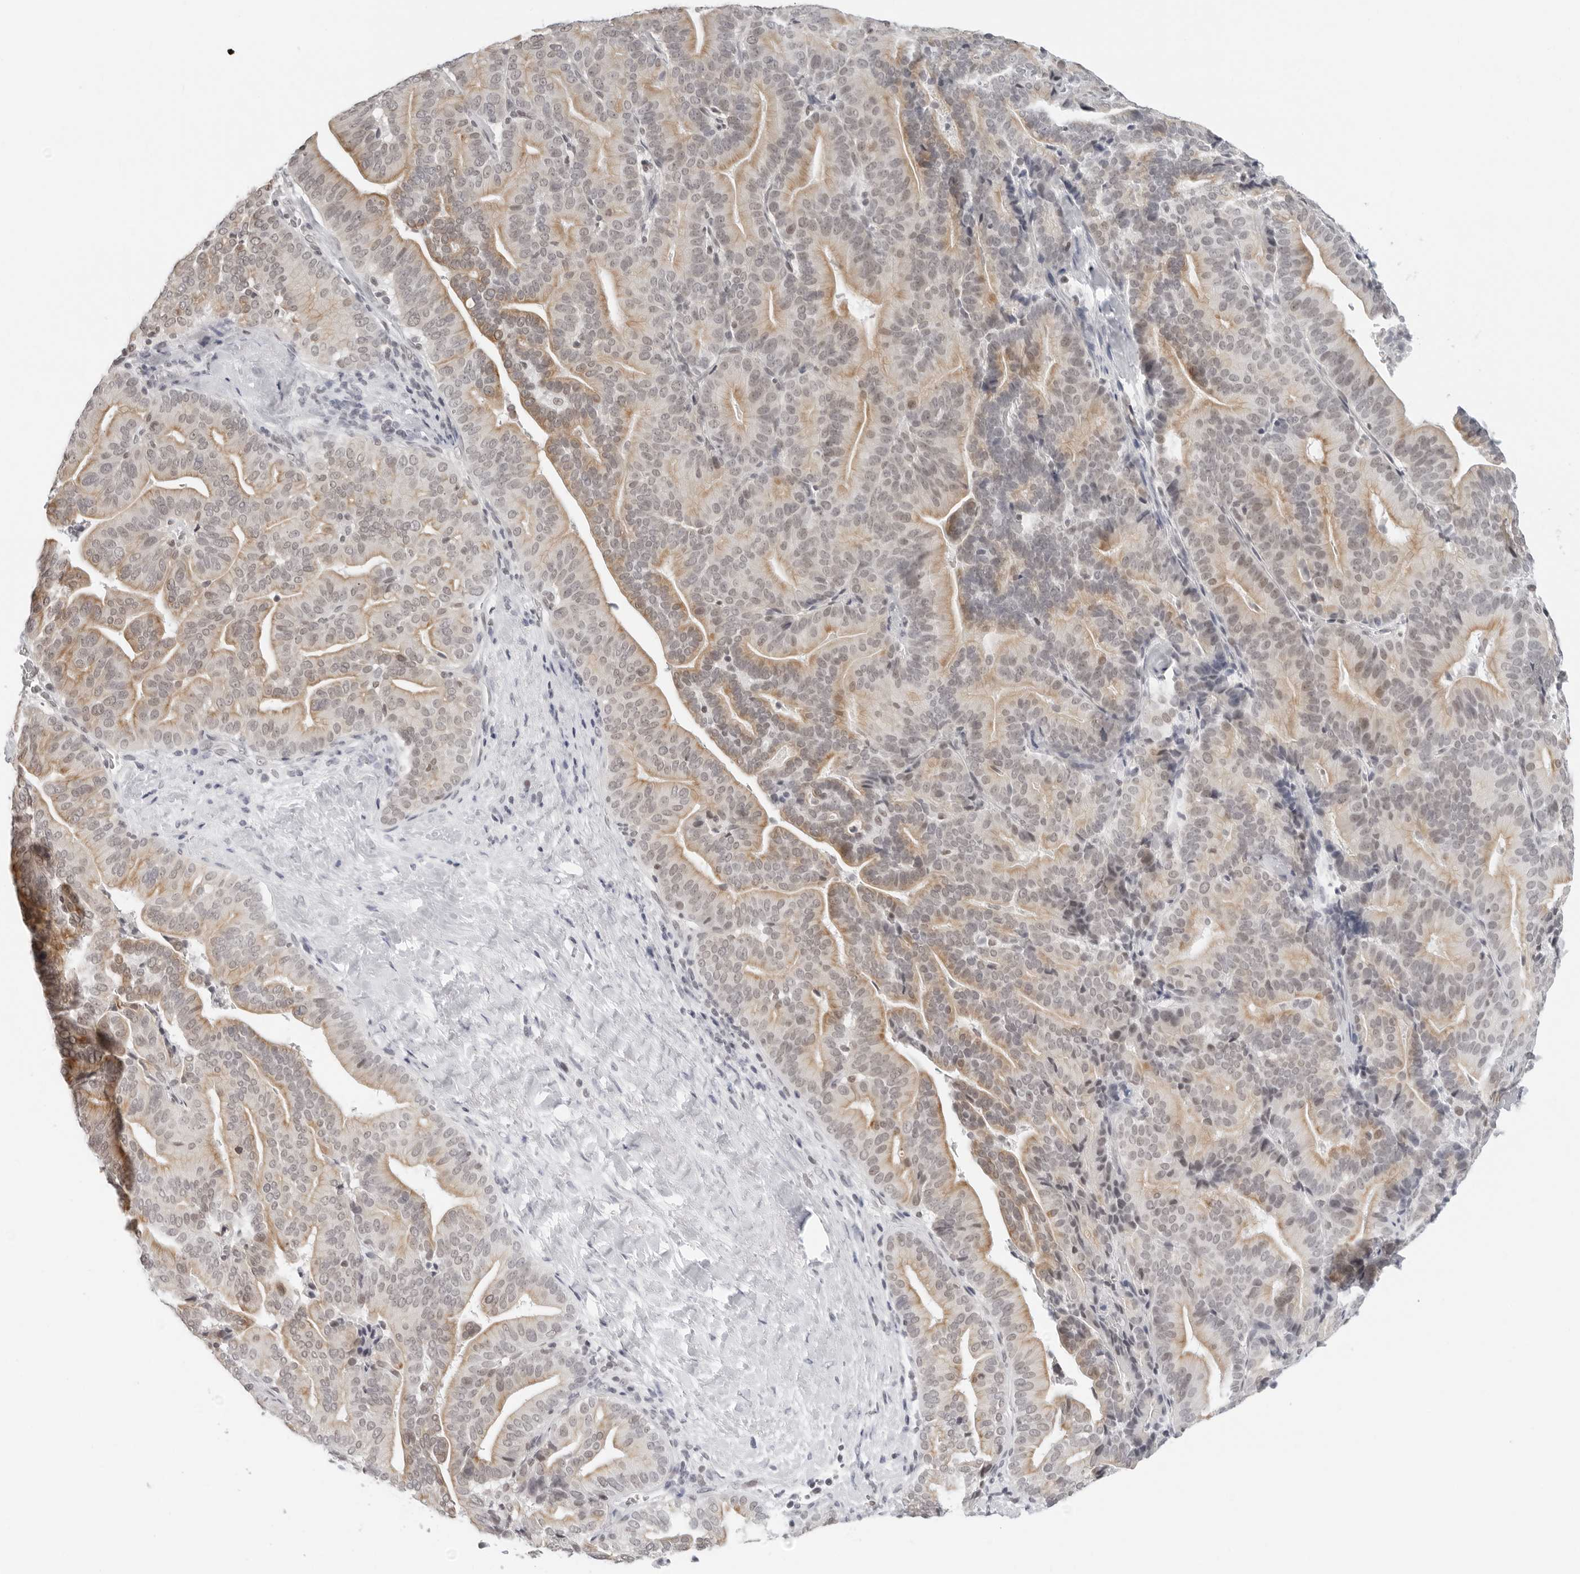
{"staining": {"intensity": "moderate", "quantity": "<25%", "location": "cytoplasmic/membranous"}, "tissue": "liver cancer", "cell_type": "Tumor cells", "image_type": "cancer", "snomed": [{"axis": "morphology", "description": "Cholangiocarcinoma"}, {"axis": "topography", "description": "Liver"}], "caption": "Cholangiocarcinoma (liver) stained with a protein marker displays moderate staining in tumor cells.", "gene": "FLG2", "patient": {"sex": "female", "age": 75}}